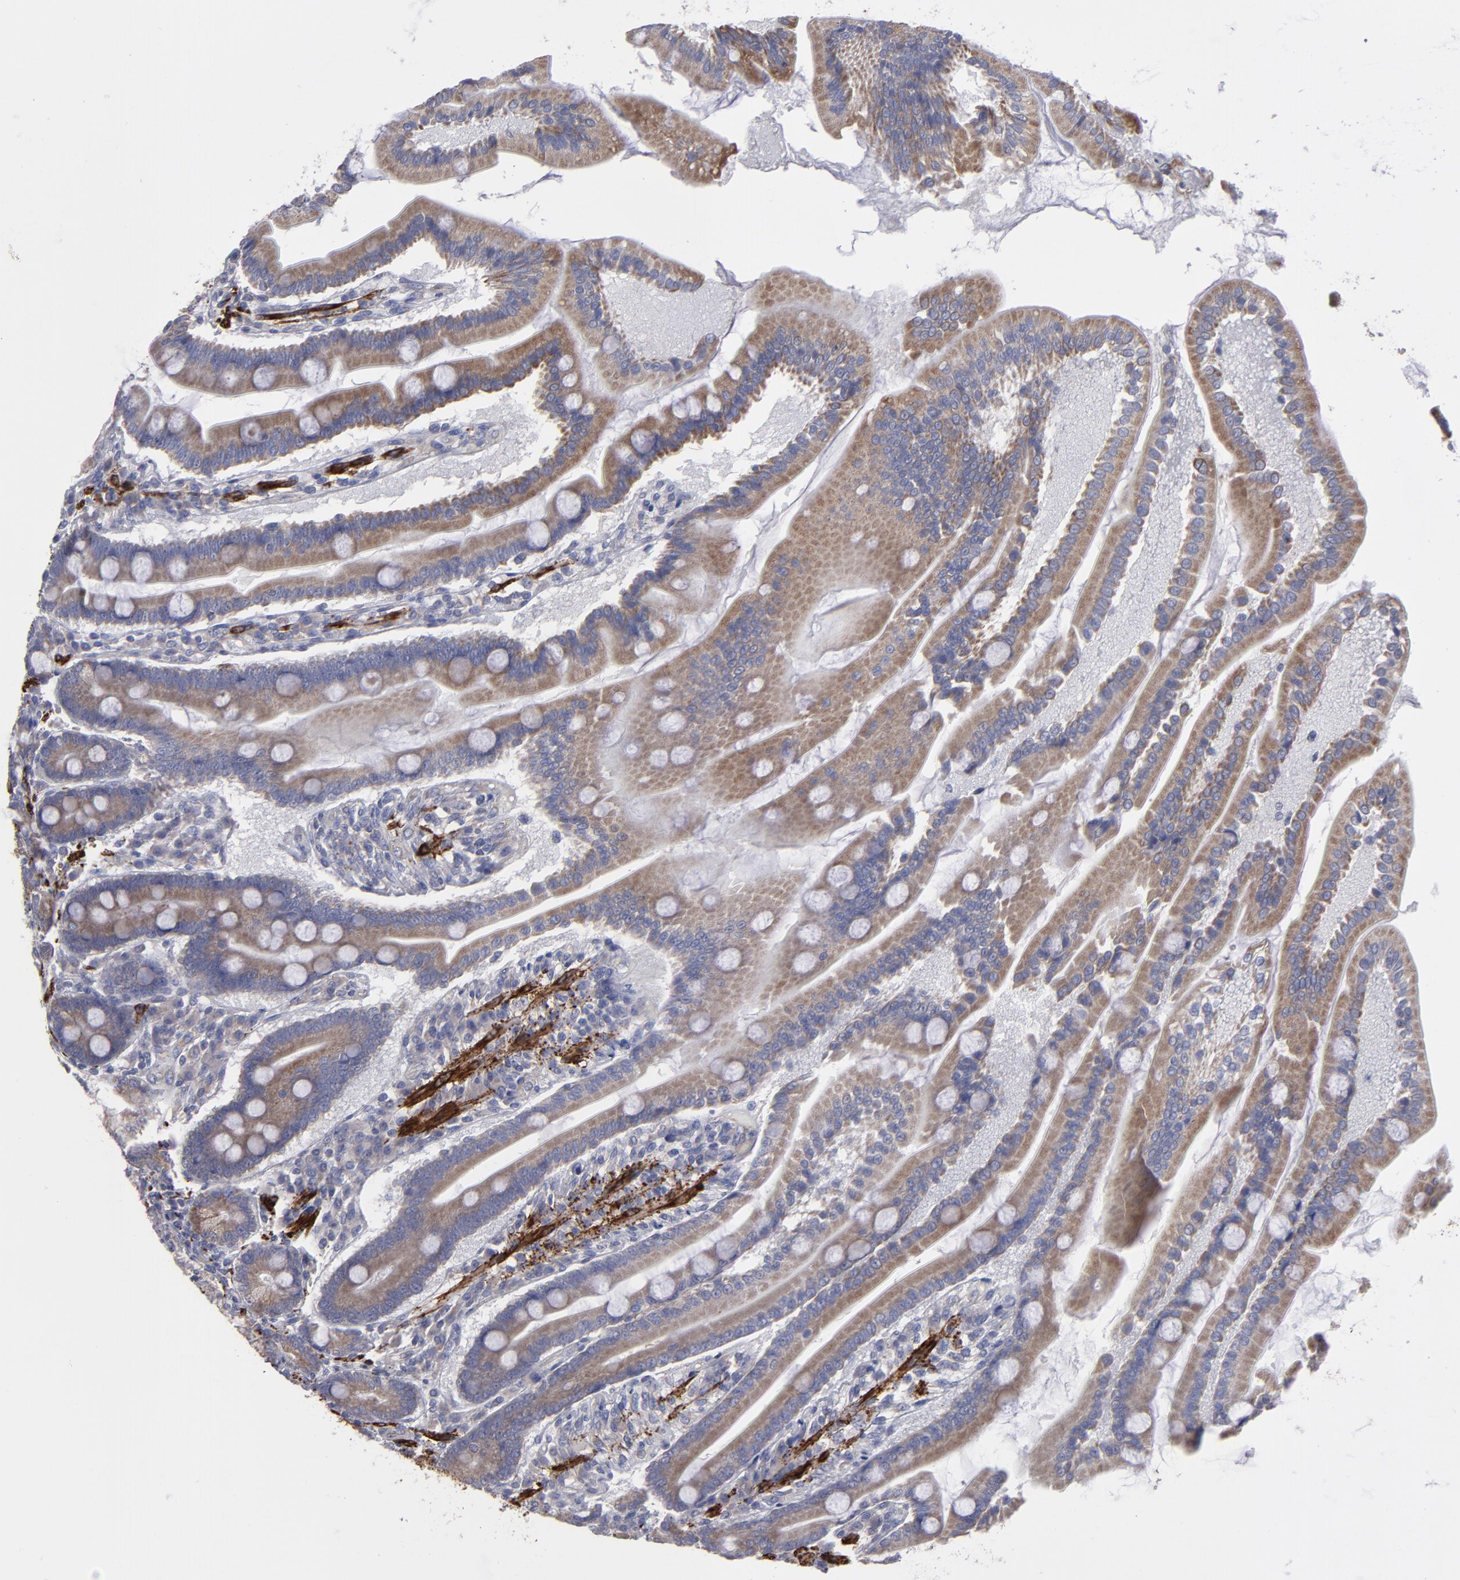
{"staining": {"intensity": "moderate", "quantity": ">75%", "location": "cytoplasmic/membranous"}, "tissue": "duodenum", "cell_type": "Glandular cells", "image_type": "normal", "snomed": [{"axis": "morphology", "description": "Normal tissue, NOS"}, {"axis": "topography", "description": "Duodenum"}], "caption": "The micrograph reveals staining of unremarkable duodenum, revealing moderate cytoplasmic/membranous protein staining (brown color) within glandular cells. Nuclei are stained in blue.", "gene": "SLMAP", "patient": {"sex": "female", "age": 64}}